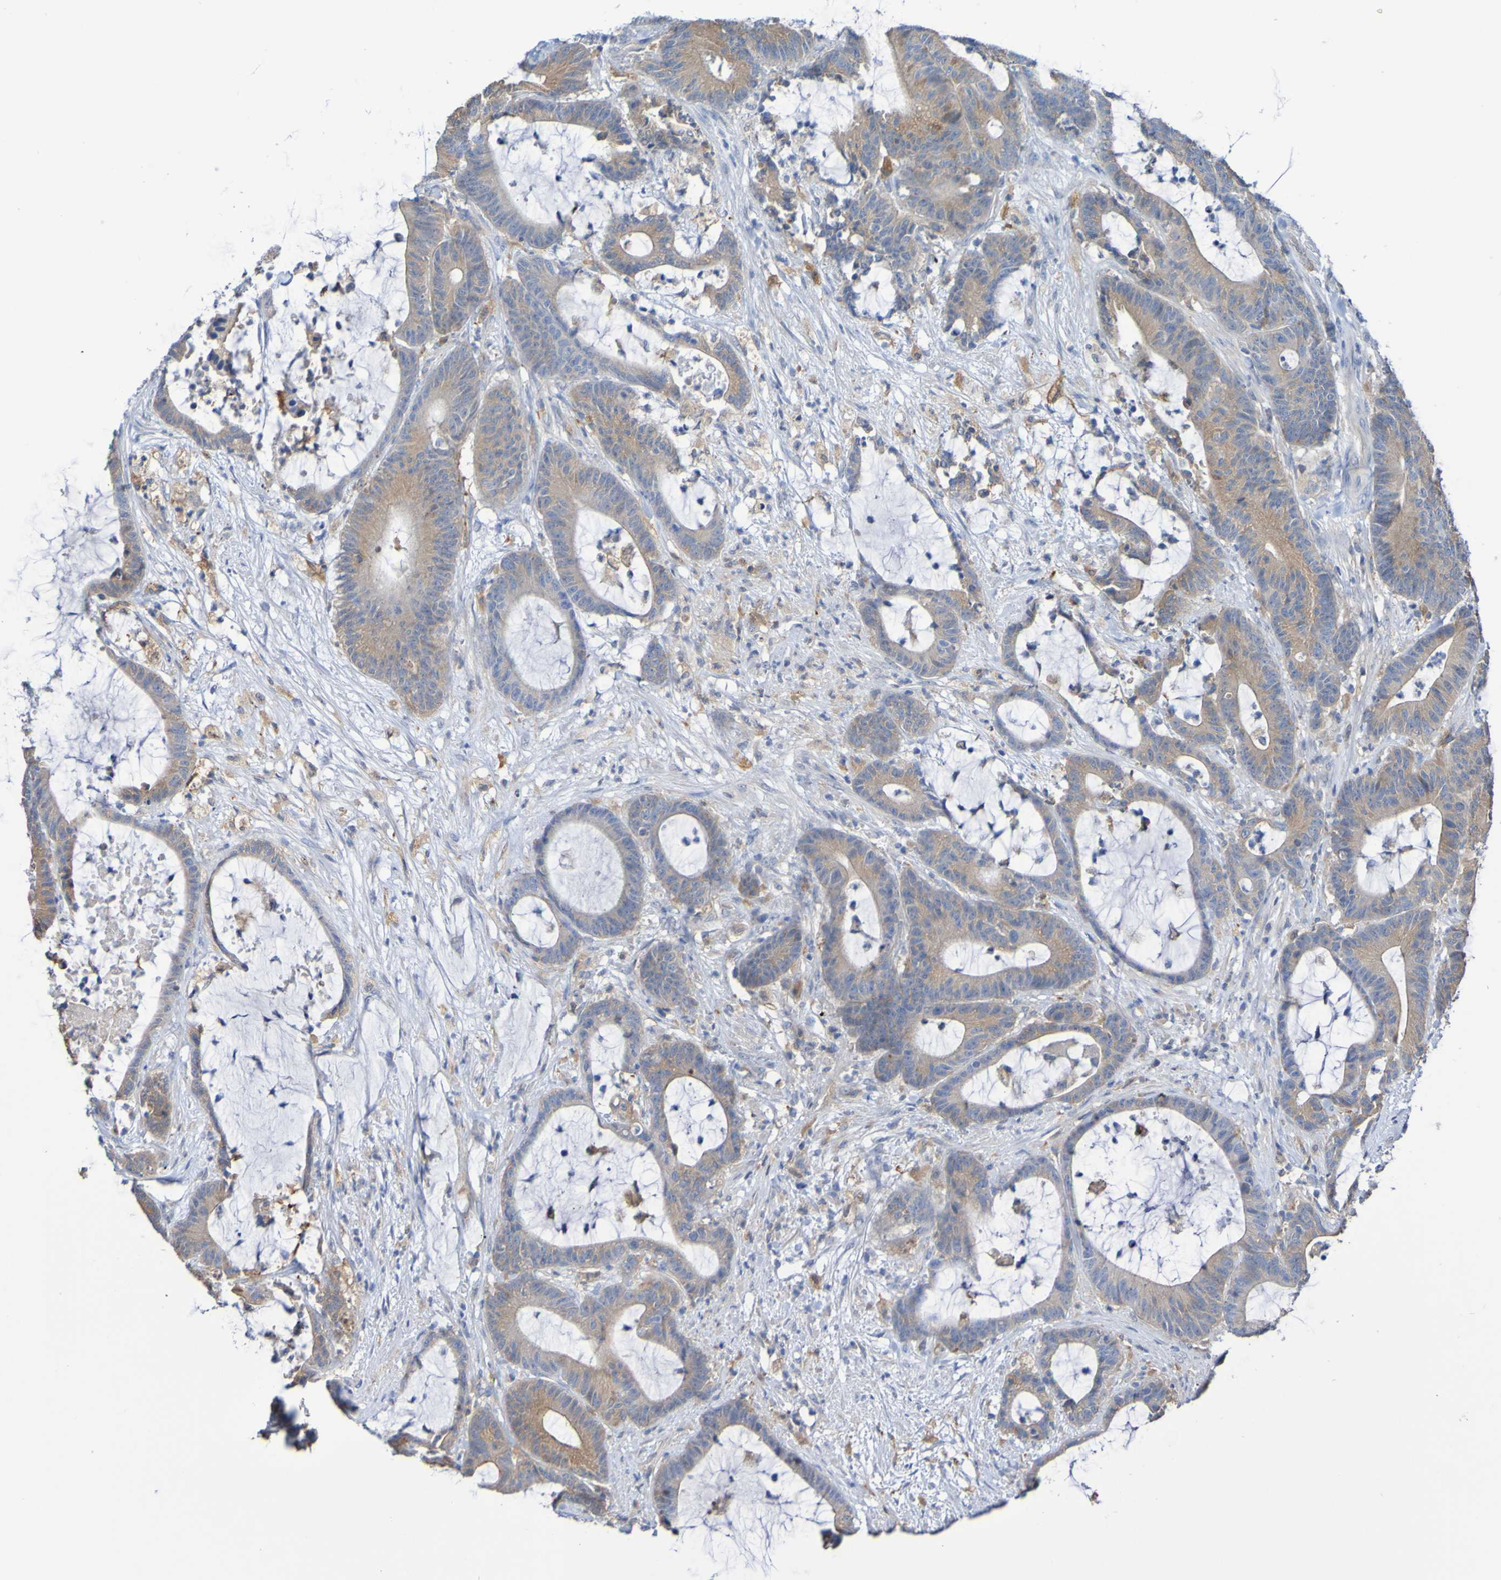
{"staining": {"intensity": "weak", "quantity": ">75%", "location": "cytoplasmic/membranous"}, "tissue": "colorectal cancer", "cell_type": "Tumor cells", "image_type": "cancer", "snomed": [{"axis": "morphology", "description": "Adenocarcinoma, NOS"}, {"axis": "topography", "description": "Colon"}], "caption": "This is an image of IHC staining of colorectal cancer, which shows weak positivity in the cytoplasmic/membranous of tumor cells.", "gene": "PHYH", "patient": {"sex": "female", "age": 84}}